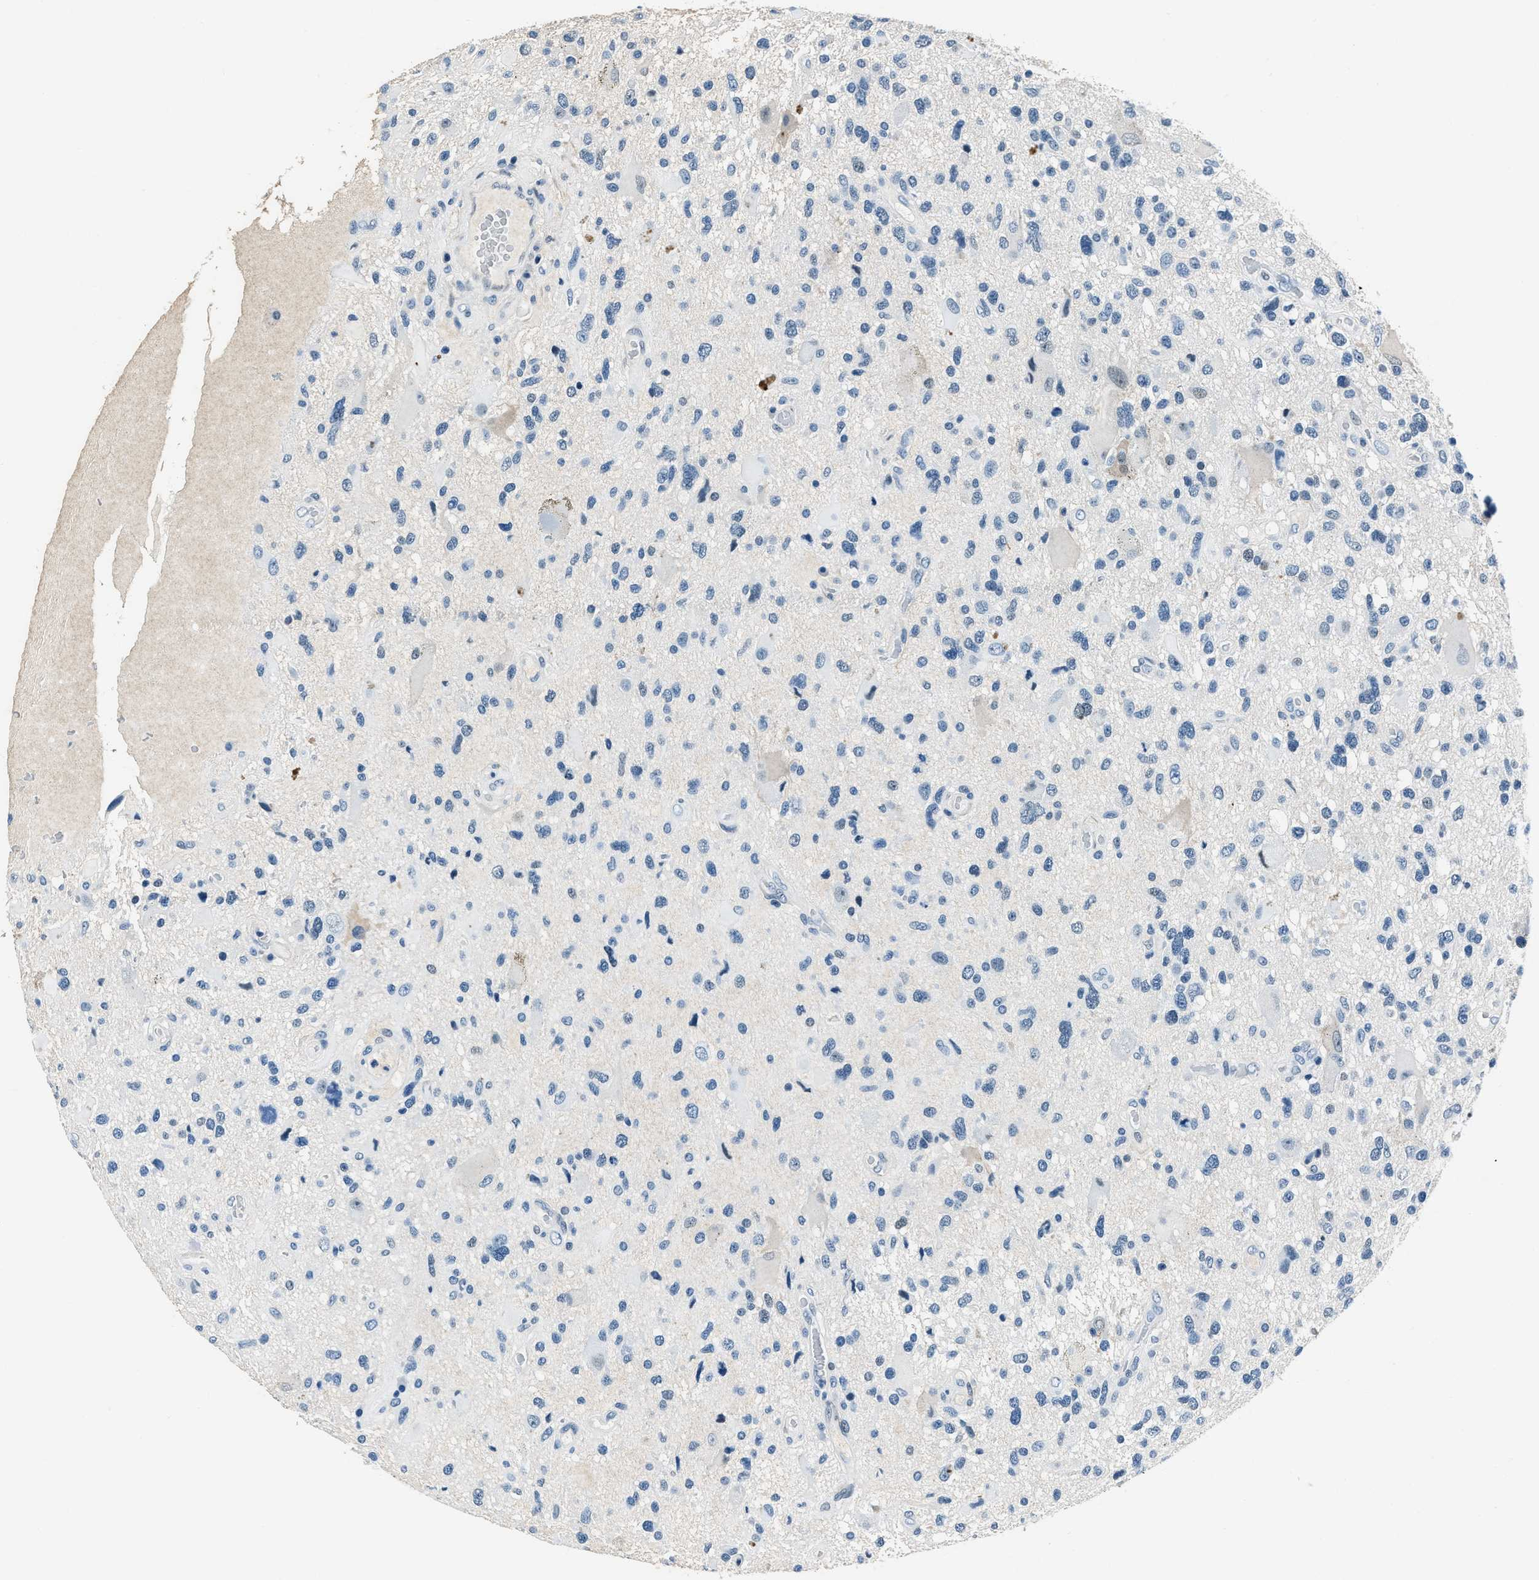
{"staining": {"intensity": "negative", "quantity": "none", "location": "none"}, "tissue": "glioma", "cell_type": "Tumor cells", "image_type": "cancer", "snomed": [{"axis": "morphology", "description": "Glioma, malignant, High grade"}, {"axis": "topography", "description": "Brain"}], "caption": "Micrograph shows no significant protein expression in tumor cells of glioma.", "gene": "PTPDC1", "patient": {"sex": "male", "age": 33}}